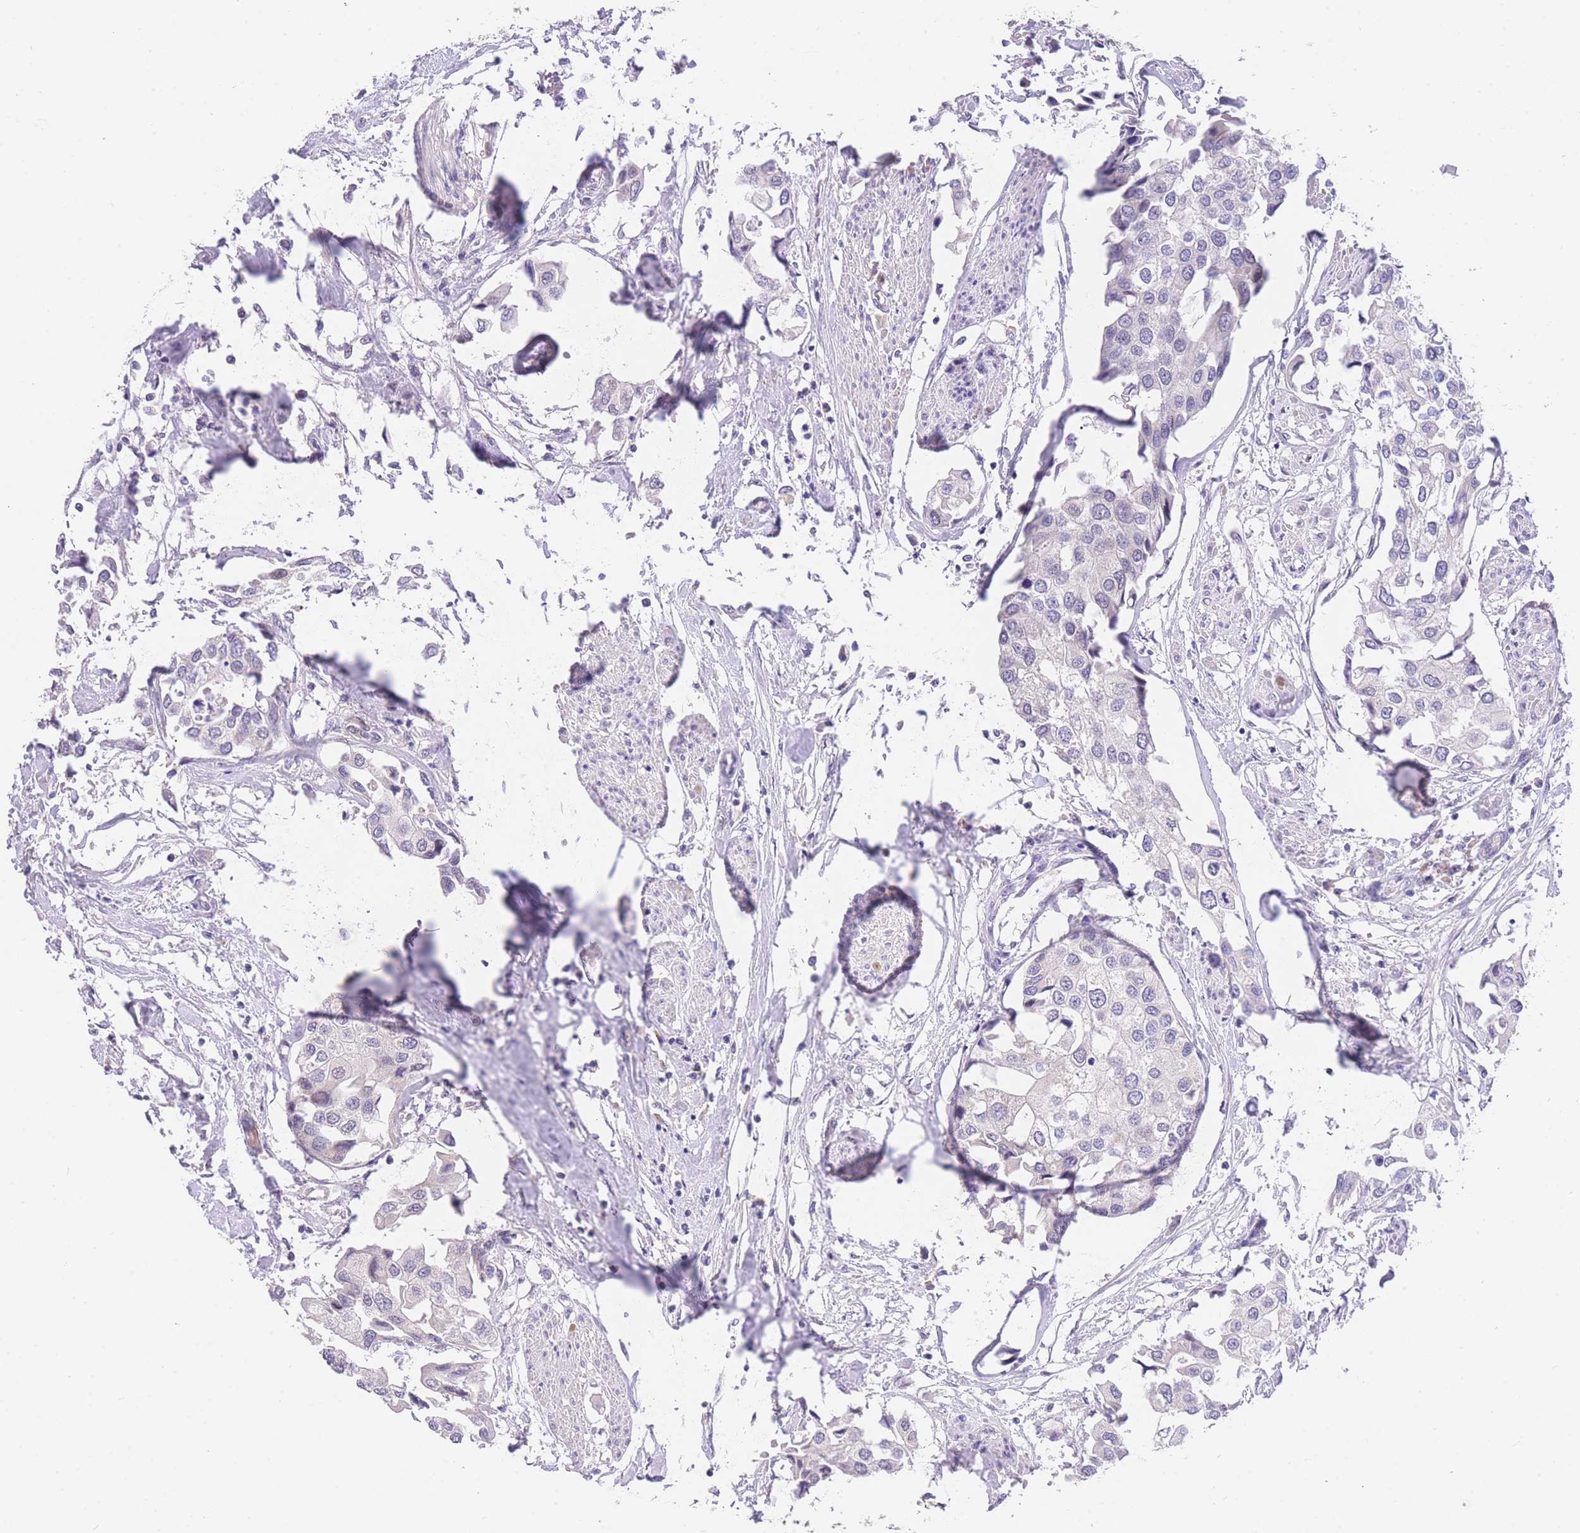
{"staining": {"intensity": "negative", "quantity": "none", "location": "none"}, "tissue": "urothelial cancer", "cell_type": "Tumor cells", "image_type": "cancer", "snomed": [{"axis": "morphology", "description": "Urothelial carcinoma, High grade"}, {"axis": "topography", "description": "Urinary bladder"}], "caption": "An IHC histopathology image of urothelial cancer is shown. There is no staining in tumor cells of urothelial cancer.", "gene": "SLC35F2", "patient": {"sex": "male", "age": 64}}